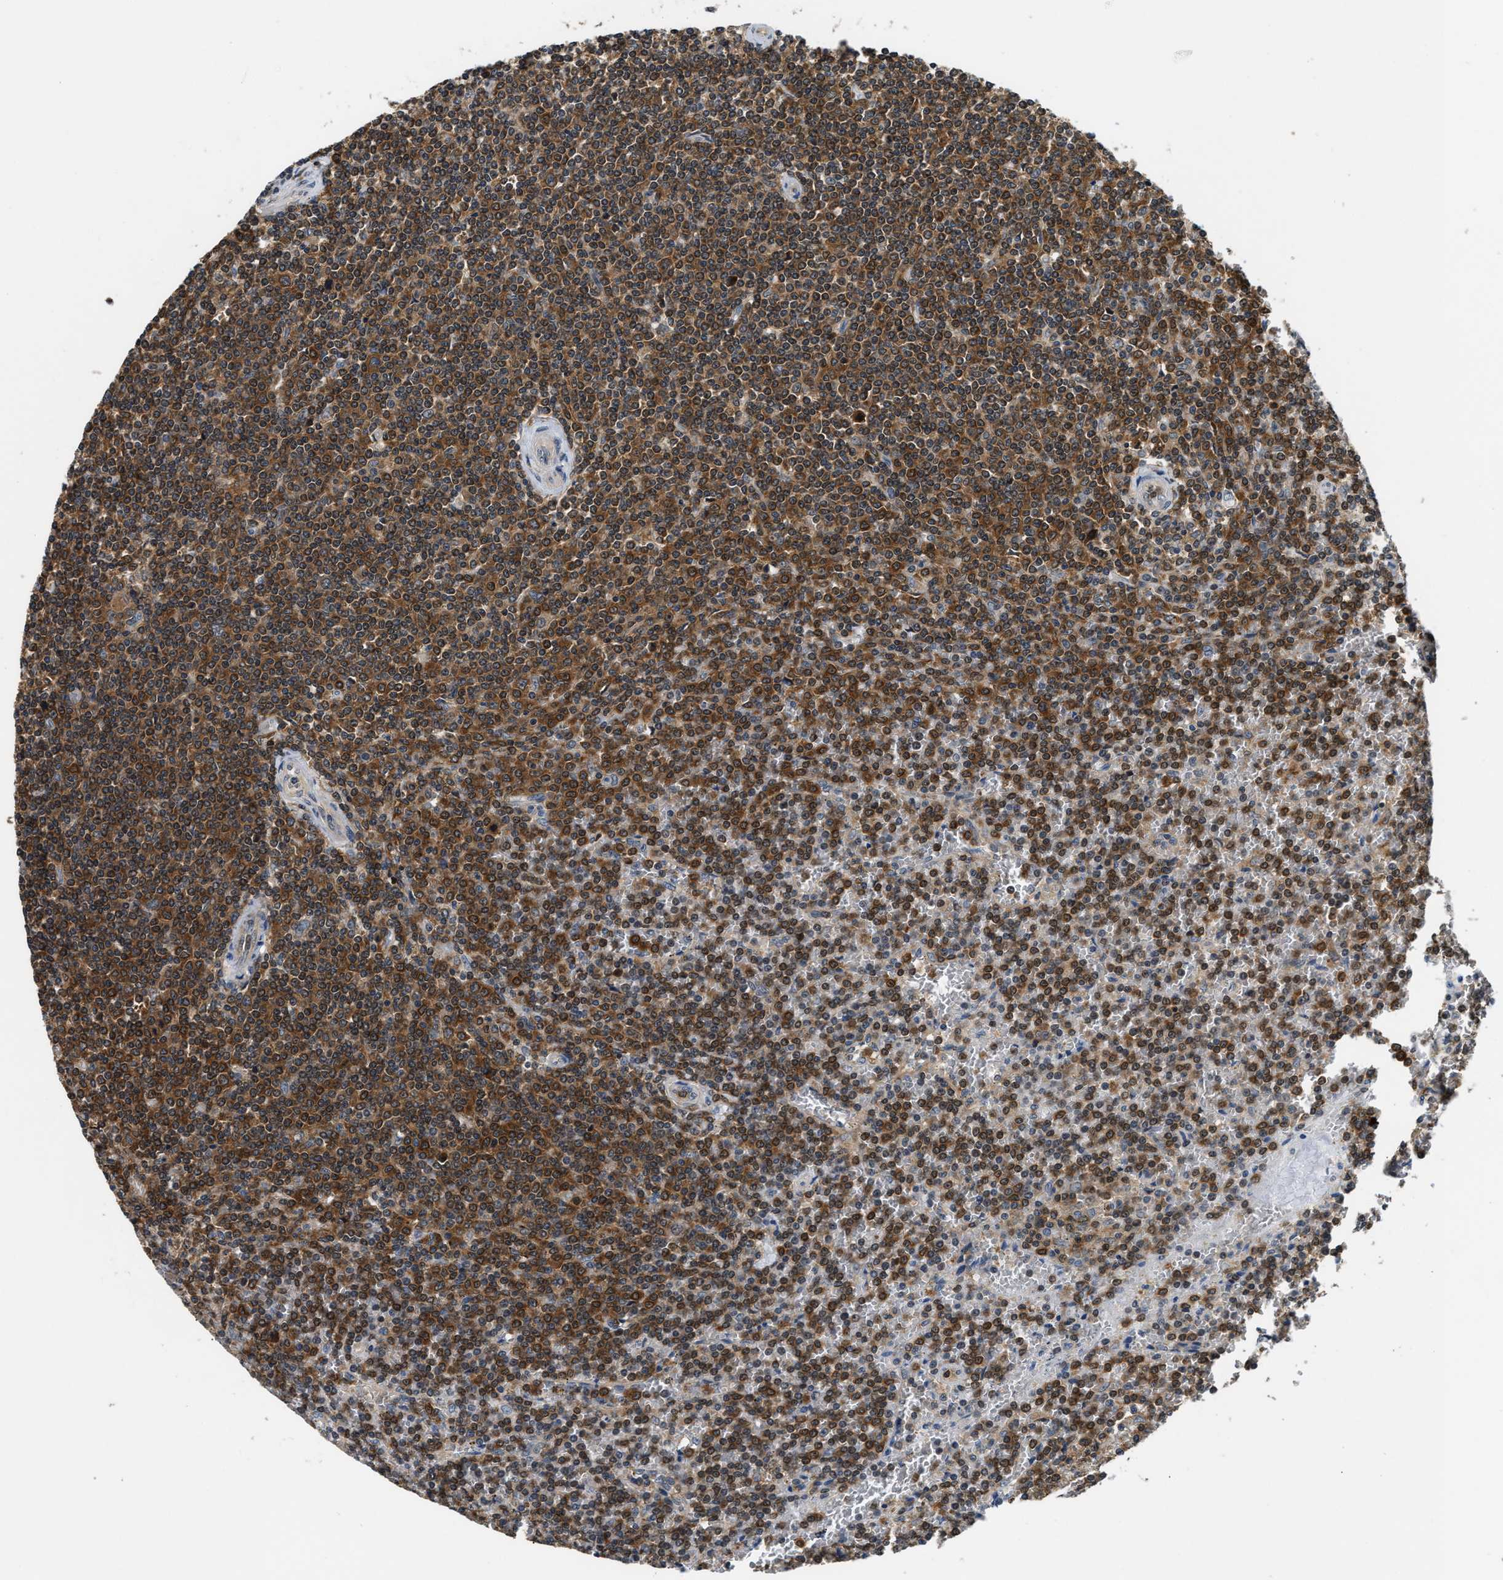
{"staining": {"intensity": "moderate", "quantity": ">75%", "location": "cytoplasmic/membranous"}, "tissue": "lymphoma", "cell_type": "Tumor cells", "image_type": "cancer", "snomed": [{"axis": "morphology", "description": "Malignant lymphoma, non-Hodgkin's type, Low grade"}, {"axis": "topography", "description": "Spleen"}], "caption": "Human low-grade malignant lymphoma, non-Hodgkin's type stained with a brown dye demonstrates moderate cytoplasmic/membranous positive positivity in about >75% of tumor cells.", "gene": "CCM2", "patient": {"sex": "female", "age": 19}}